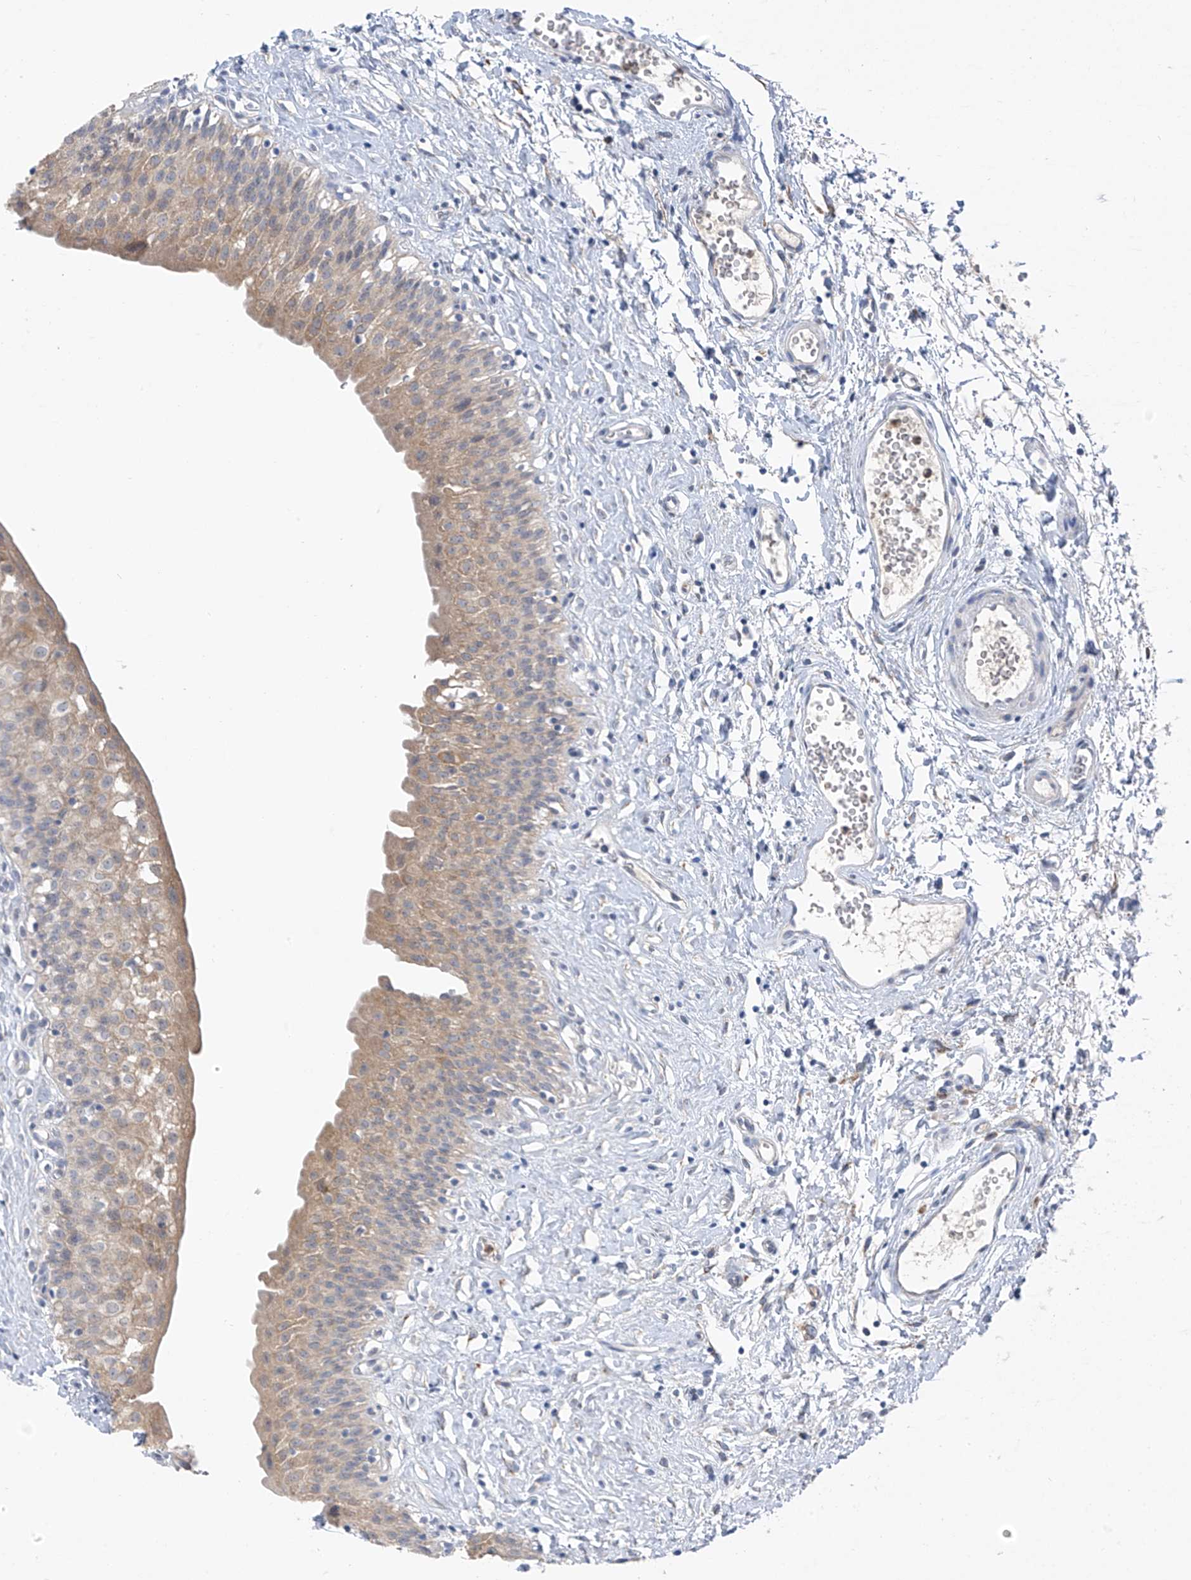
{"staining": {"intensity": "weak", "quantity": "25%-75%", "location": "cytoplasmic/membranous"}, "tissue": "urinary bladder", "cell_type": "Urothelial cells", "image_type": "normal", "snomed": [{"axis": "morphology", "description": "Normal tissue, NOS"}, {"axis": "topography", "description": "Urinary bladder"}], "caption": "Urothelial cells reveal low levels of weak cytoplasmic/membranous positivity in approximately 25%-75% of cells in unremarkable urinary bladder. The protein is stained brown, and the nuclei are stained in blue (DAB (3,3'-diaminobenzidine) IHC with brightfield microscopy, high magnification).", "gene": "CYP4V2", "patient": {"sex": "male", "age": 51}}